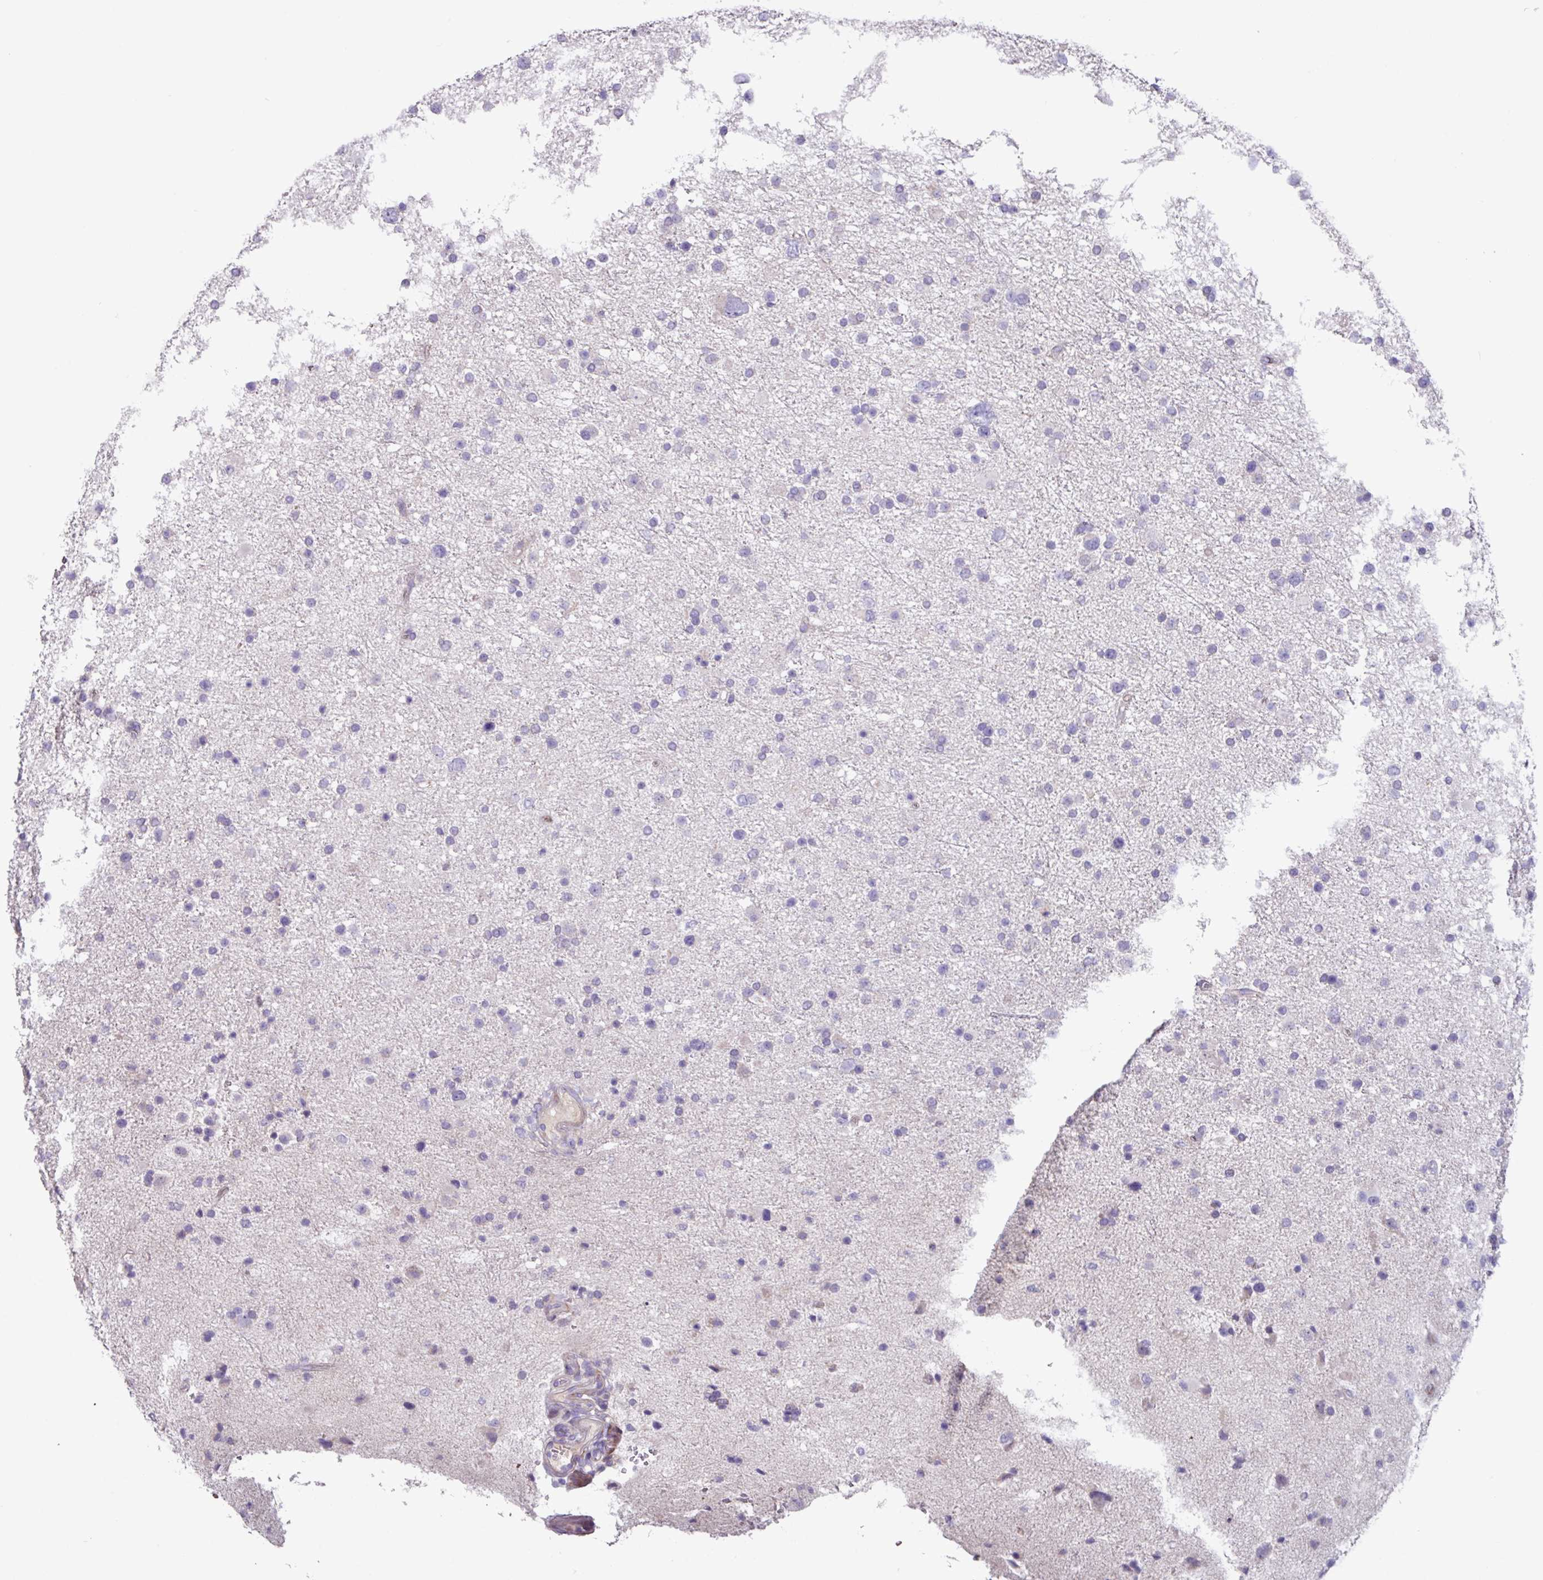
{"staining": {"intensity": "negative", "quantity": "none", "location": "none"}, "tissue": "glioma", "cell_type": "Tumor cells", "image_type": "cancer", "snomed": [{"axis": "morphology", "description": "Glioma, malignant, Low grade"}, {"axis": "topography", "description": "Brain"}], "caption": "An image of human malignant glioma (low-grade) is negative for staining in tumor cells.", "gene": "IQCJ", "patient": {"sex": "female", "age": 32}}